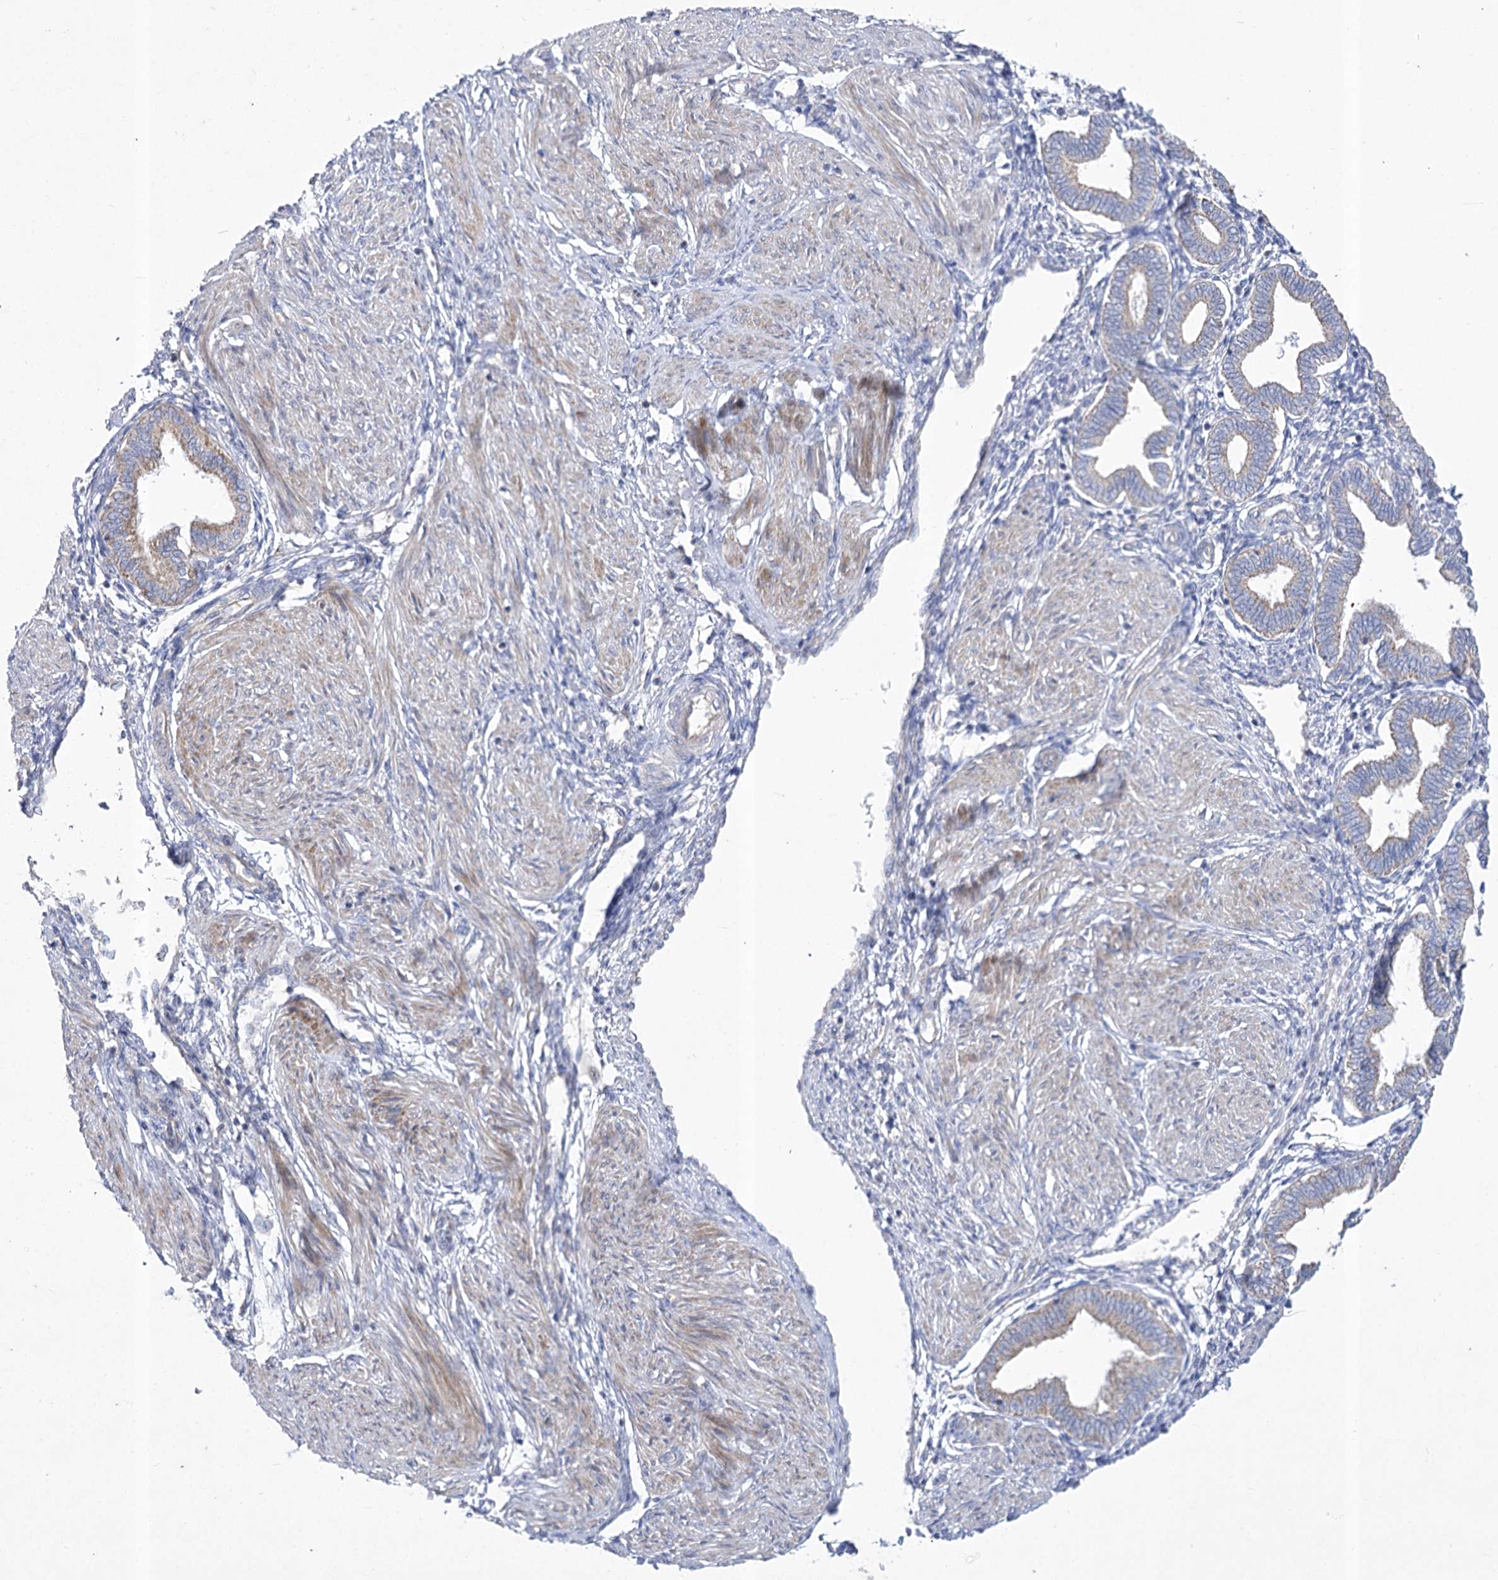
{"staining": {"intensity": "negative", "quantity": "none", "location": "none"}, "tissue": "endometrium", "cell_type": "Cells in endometrial stroma", "image_type": "normal", "snomed": [{"axis": "morphology", "description": "Normal tissue, NOS"}, {"axis": "topography", "description": "Endometrium"}], "caption": "An immunohistochemistry (IHC) image of benign endometrium is shown. There is no staining in cells in endometrial stroma of endometrium.", "gene": "ITSN2", "patient": {"sex": "female", "age": 53}}